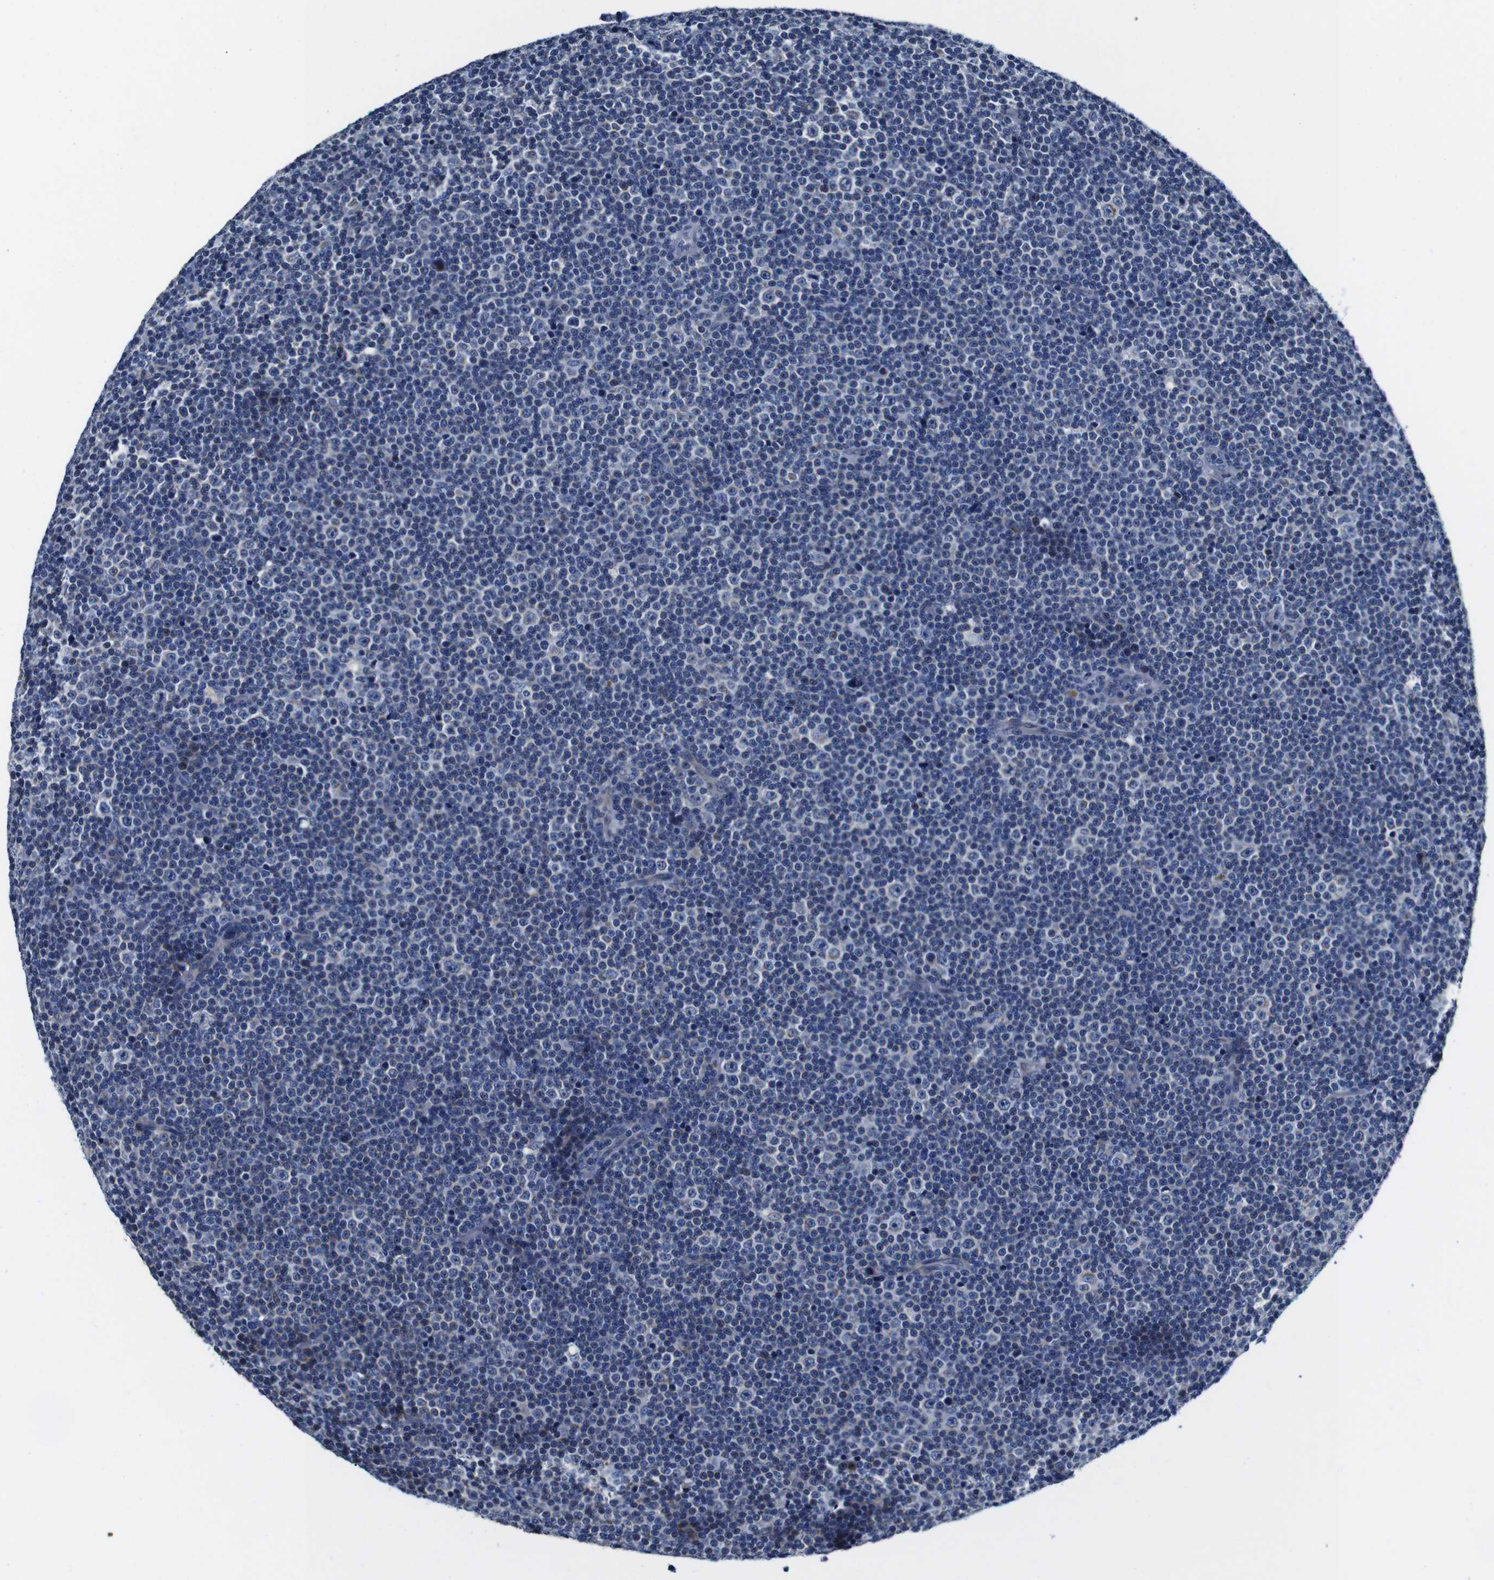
{"staining": {"intensity": "negative", "quantity": "none", "location": "none"}, "tissue": "lymphoma", "cell_type": "Tumor cells", "image_type": "cancer", "snomed": [{"axis": "morphology", "description": "Malignant lymphoma, non-Hodgkin's type, Low grade"}, {"axis": "topography", "description": "Lymph node"}], "caption": "The immunohistochemistry (IHC) photomicrograph has no significant positivity in tumor cells of lymphoma tissue.", "gene": "SNX19", "patient": {"sex": "female", "age": 67}}